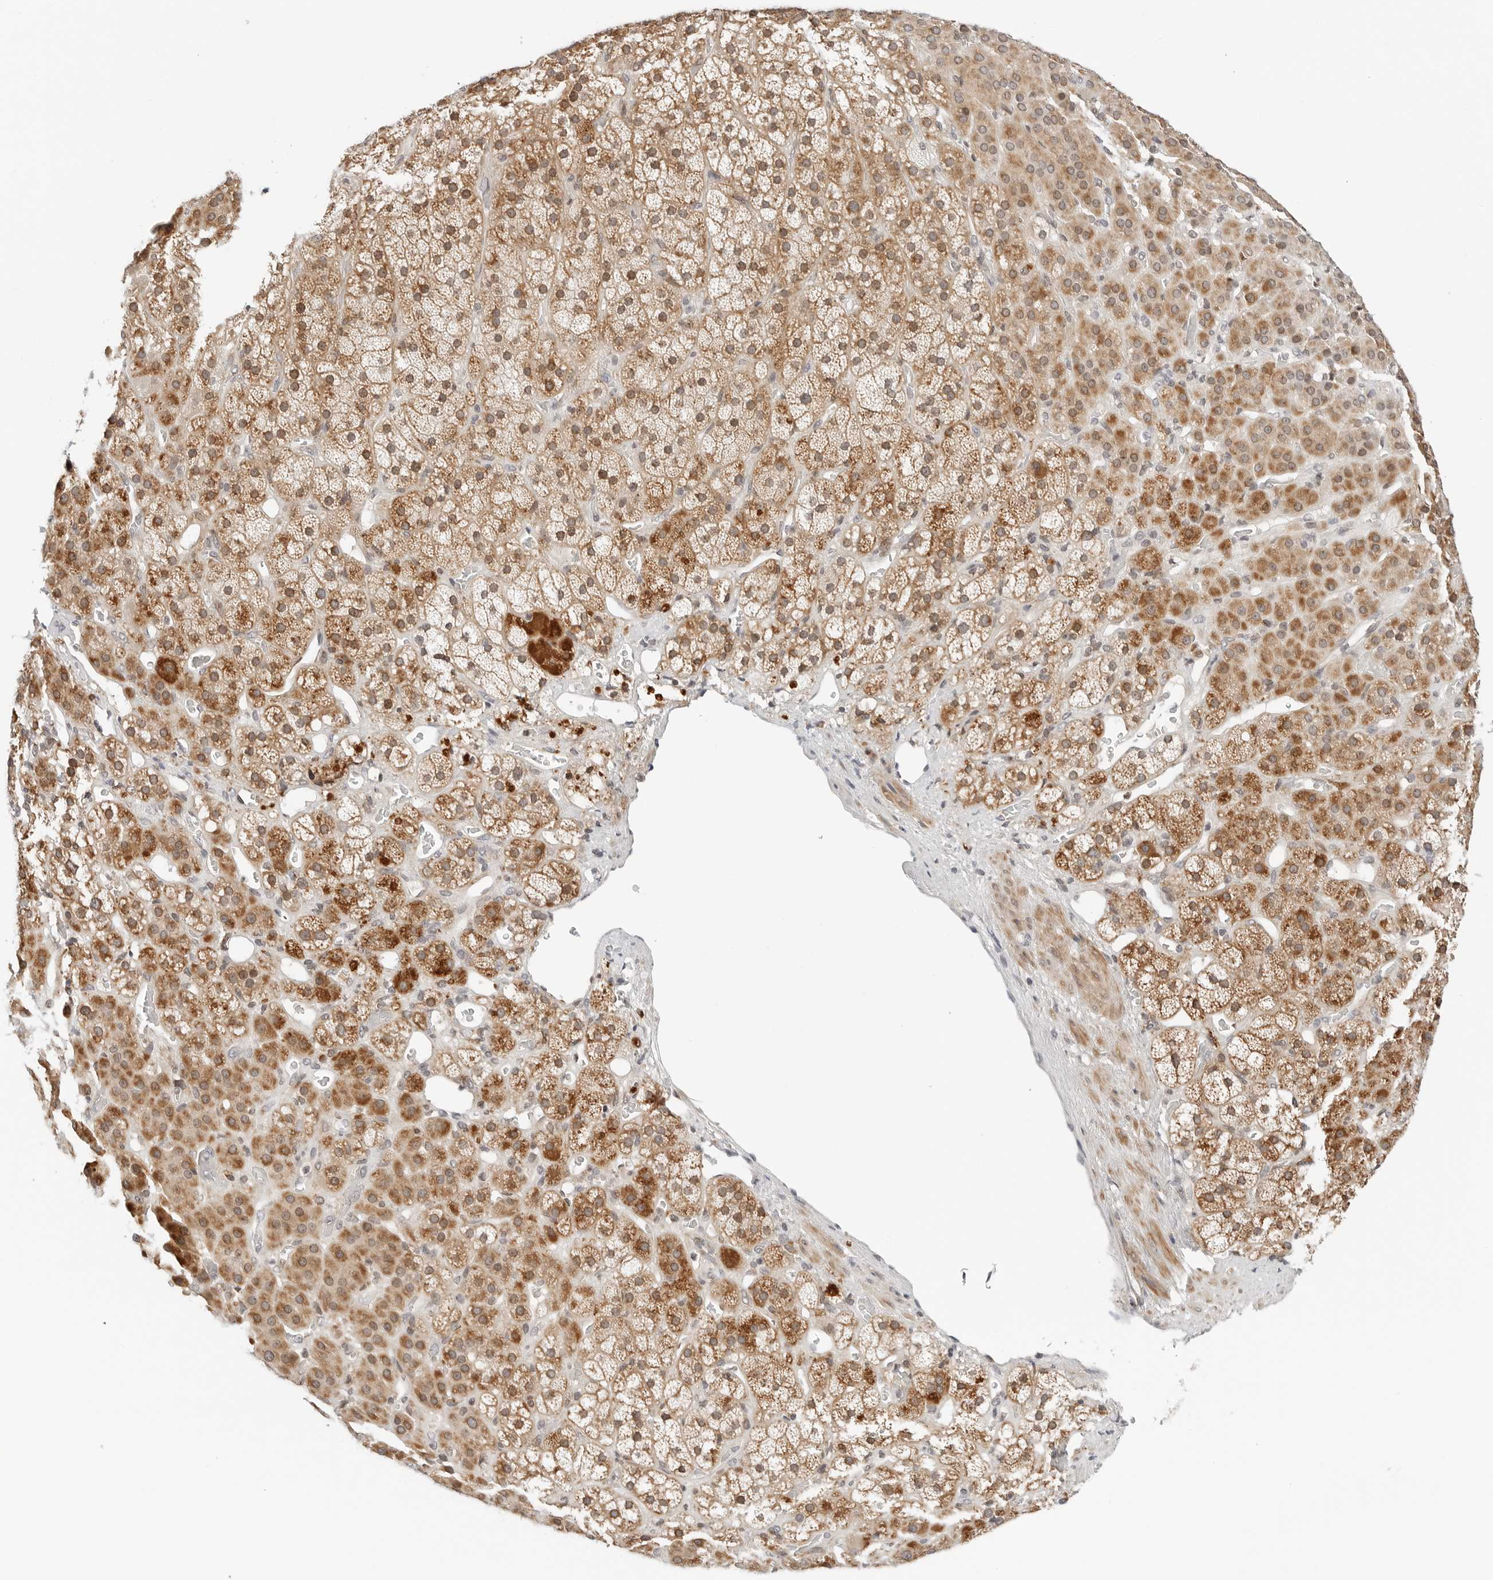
{"staining": {"intensity": "moderate", "quantity": ">75%", "location": "cytoplasmic/membranous"}, "tissue": "adrenal gland", "cell_type": "Glandular cells", "image_type": "normal", "snomed": [{"axis": "morphology", "description": "Normal tissue, NOS"}, {"axis": "topography", "description": "Adrenal gland"}], "caption": "A high-resolution histopathology image shows immunohistochemistry staining of normal adrenal gland, which demonstrates moderate cytoplasmic/membranous expression in approximately >75% of glandular cells. The protein of interest is shown in brown color, while the nuclei are stained blue.", "gene": "DYRK4", "patient": {"sex": "male", "age": 57}}